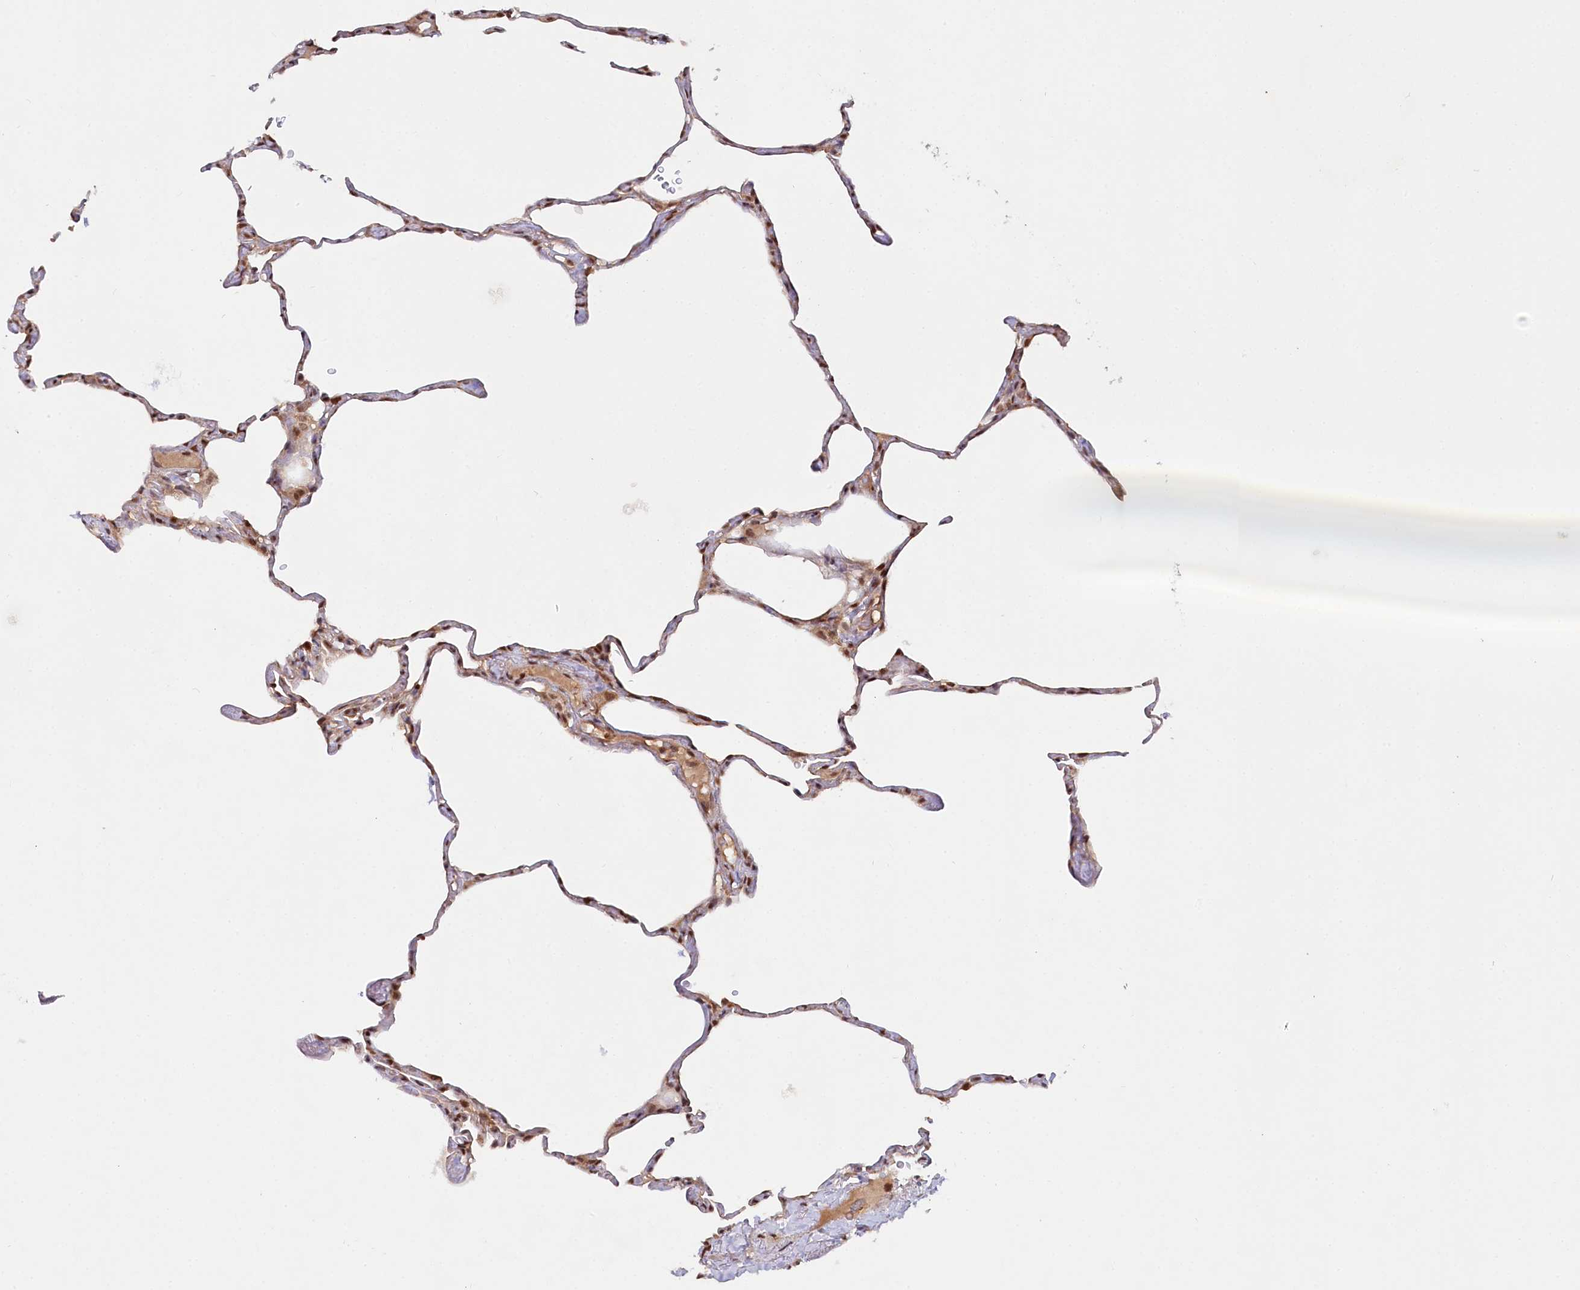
{"staining": {"intensity": "moderate", "quantity": ">75%", "location": "nuclear"}, "tissue": "lung", "cell_type": "Alveolar cells", "image_type": "normal", "snomed": [{"axis": "morphology", "description": "Normal tissue, NOS"}, {"axis": "topography", "description": "Lung"}], "caption": "This is a histology image of IHC staining of normal lung, which shows moderate positivity in the nuclear of alveolar cells.", "gene": "CCDC65", "patient": {"sex": "male", "age": 65}}